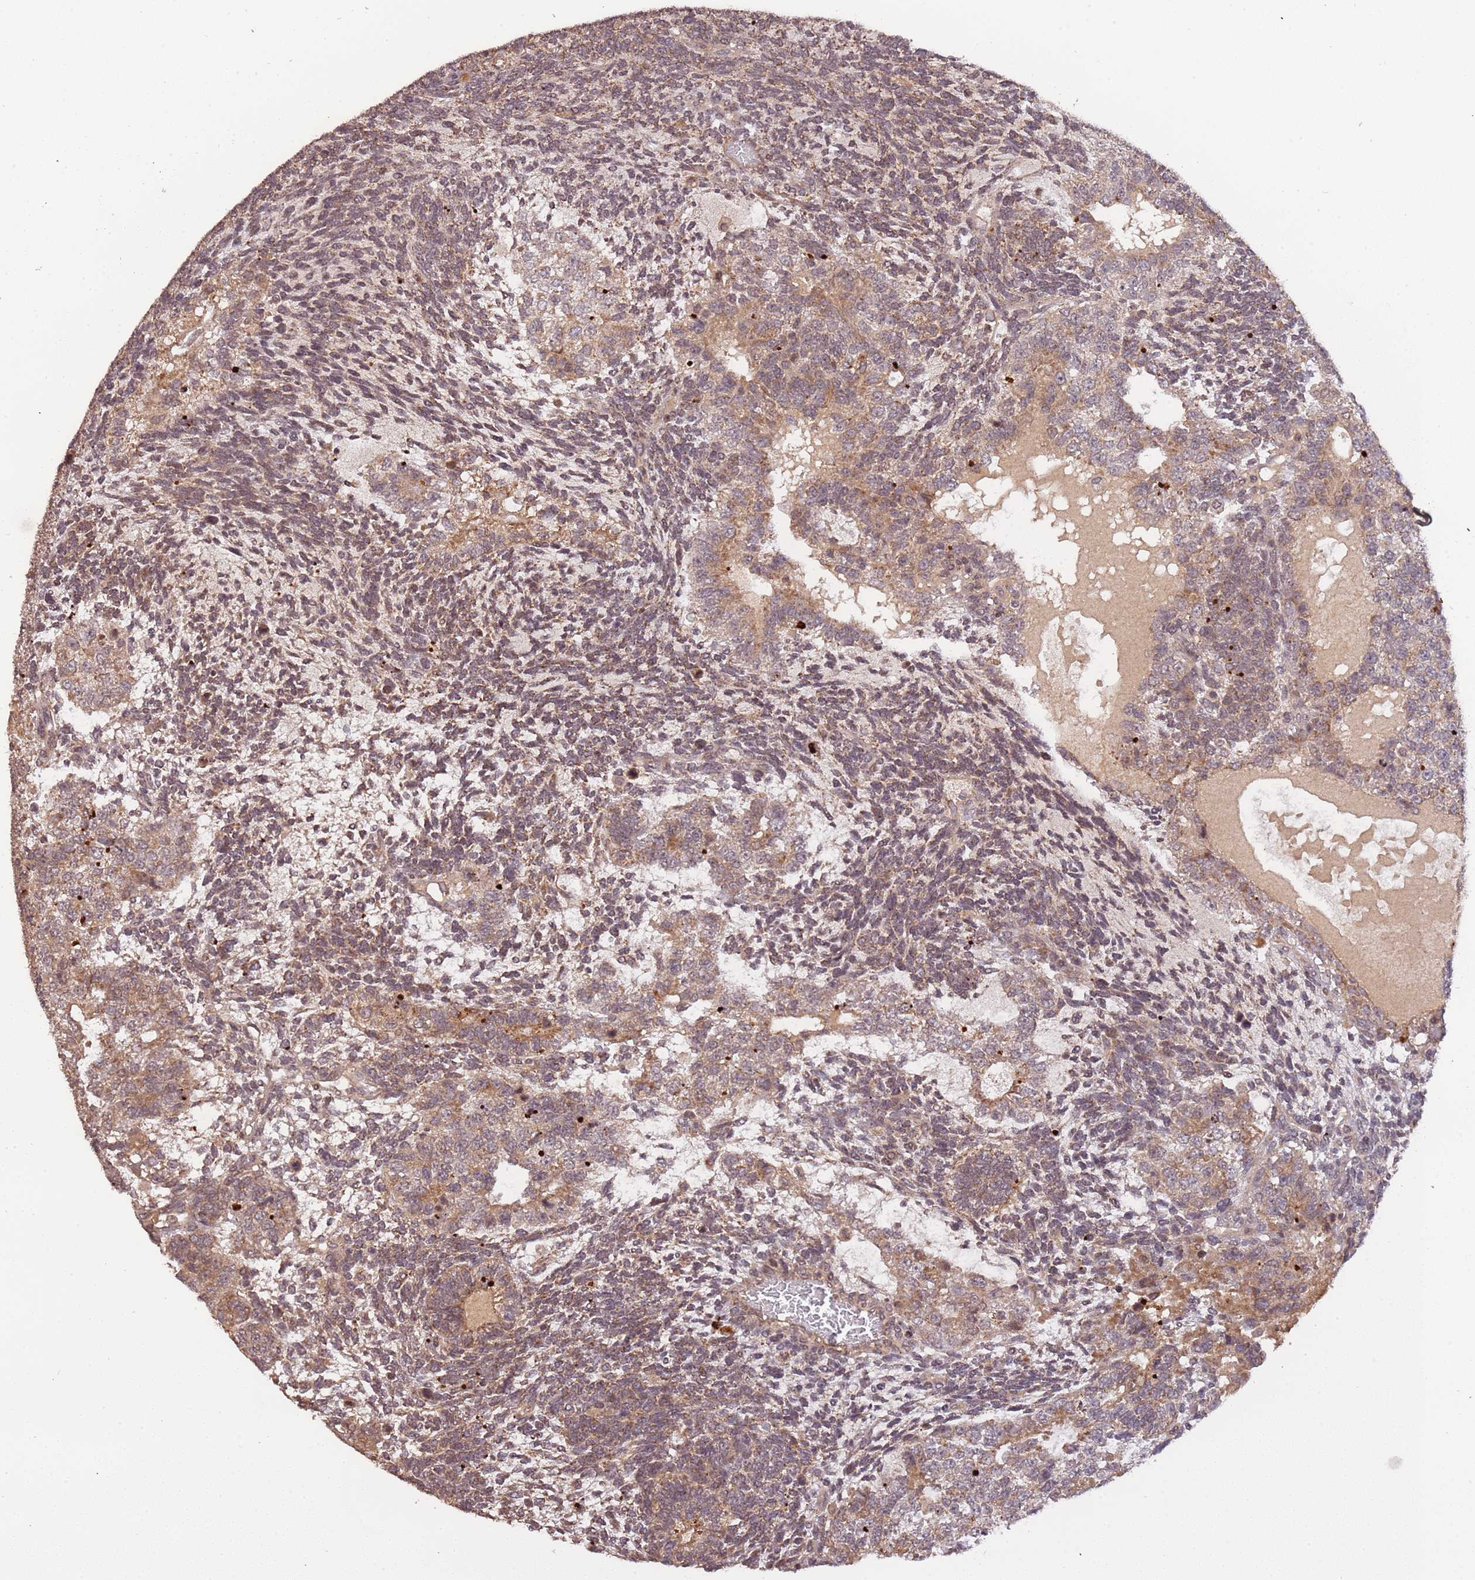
{"staining": {"intensity": "weak", "quantity": ">75%", "location": "cytoplasmic/membranous"}, "tissue": "testis cancer", "cell_type": "Tumor cells", "image_type": "cancer", "snomed": [{"axis": "morphology", "description": "Carcinoma, Embryonal, NOS"}, {"axis": "topography", "description": "Testis"}], "caption": "Immunohistochemical staining of testis cancer shows weak cytoplasmic/membranous protein positivity in about >75% of tumor cells.", "gene": "SAMSN1", "patient": {"sex": "male", "age": 23}}